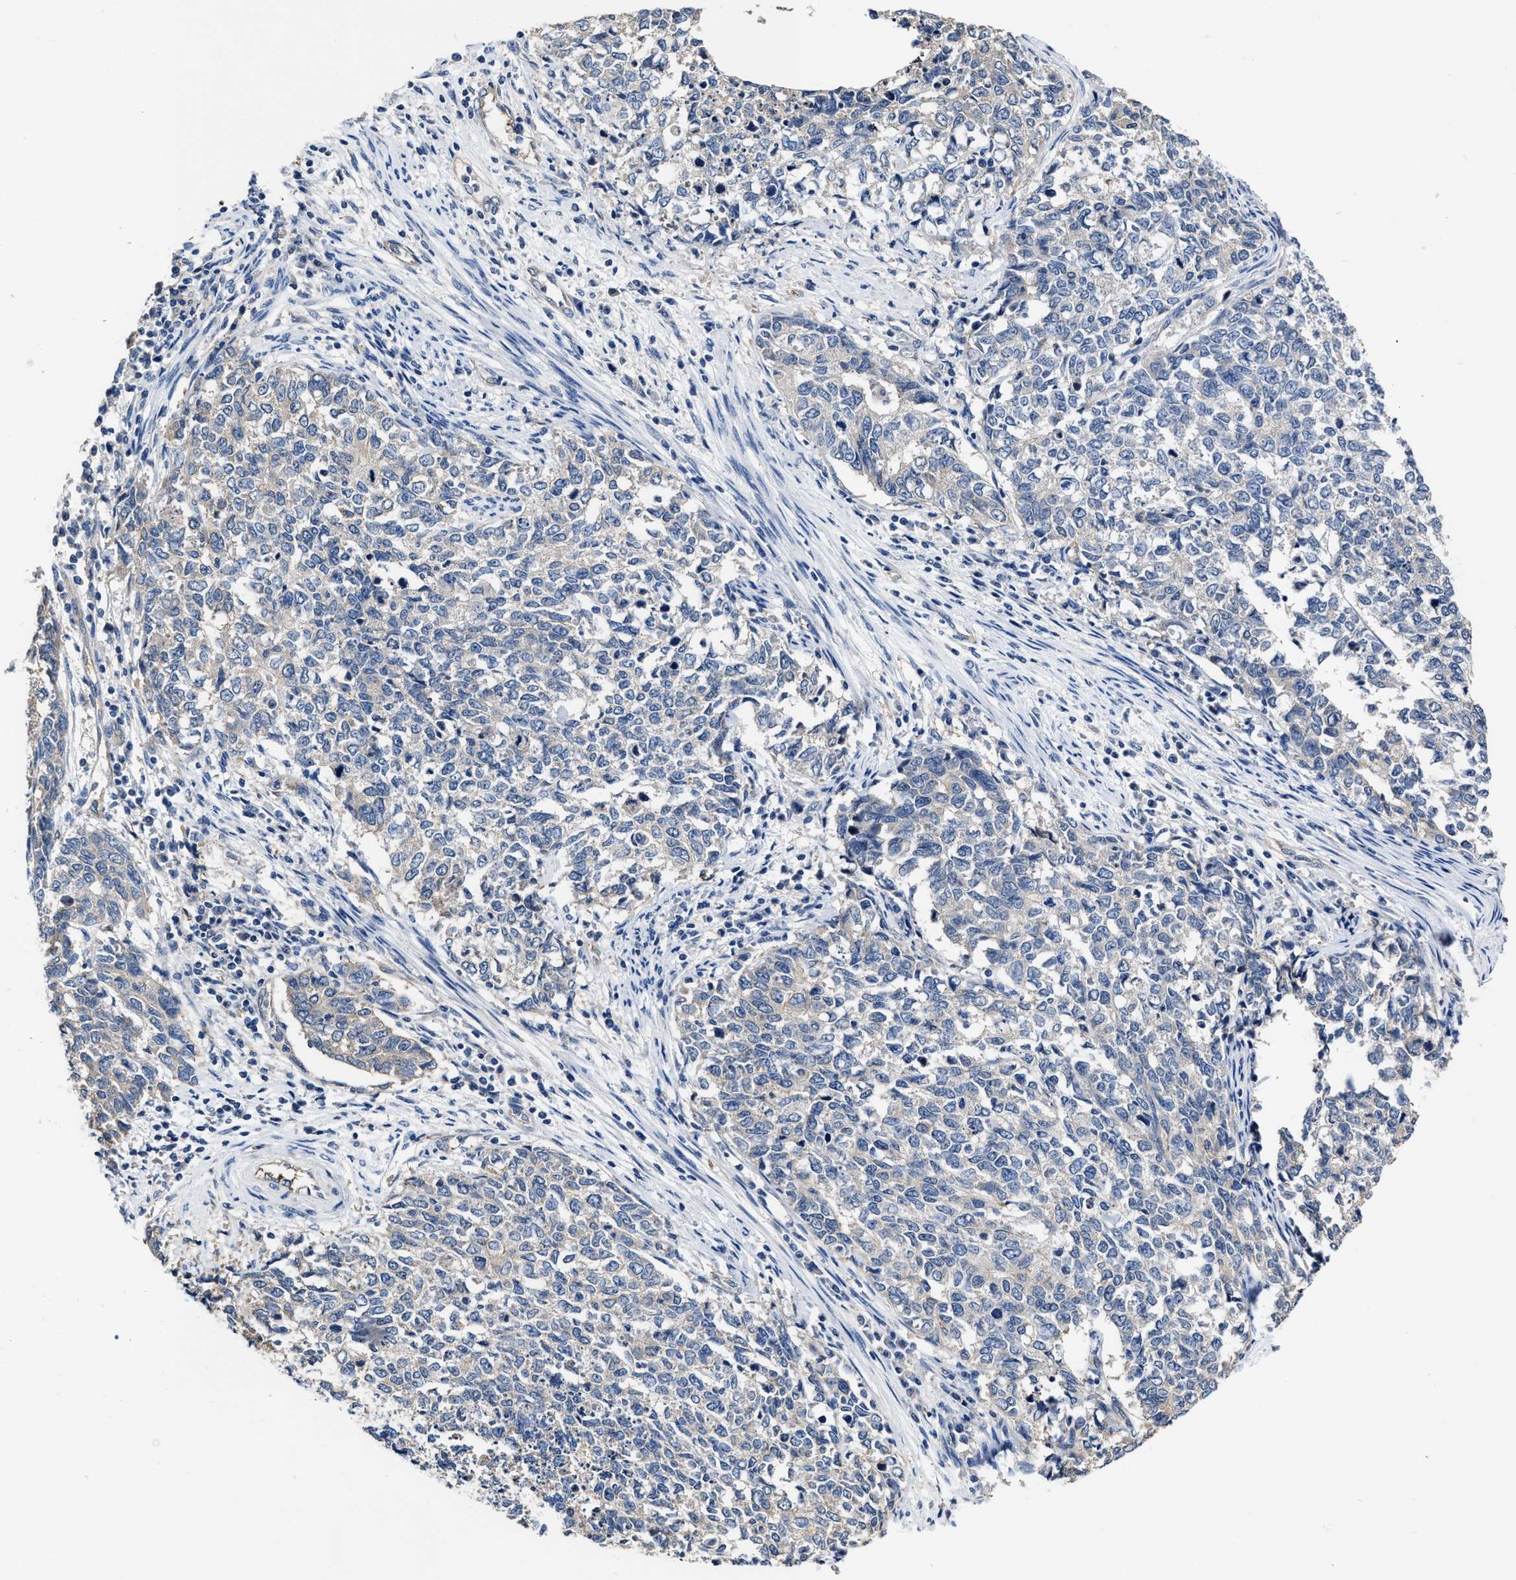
{"staining": {"intensity": "negative", "quantity": "none", "location": "none"}, "tissue": "cervical cancer", "cell_type": "Tumor cells", "image_type": "cancer", "snomed": [{"axis": "morphology", "description": "Squamous cell carcinoma, NOS"}, {"axis": "topography", "description": "Cervix"}], "caption": "The histopathology image shows no significant expression in tumor cells of cervical cancer.", "gene": "C22orf42", "patient": {"sex": "female", "age": 63}}